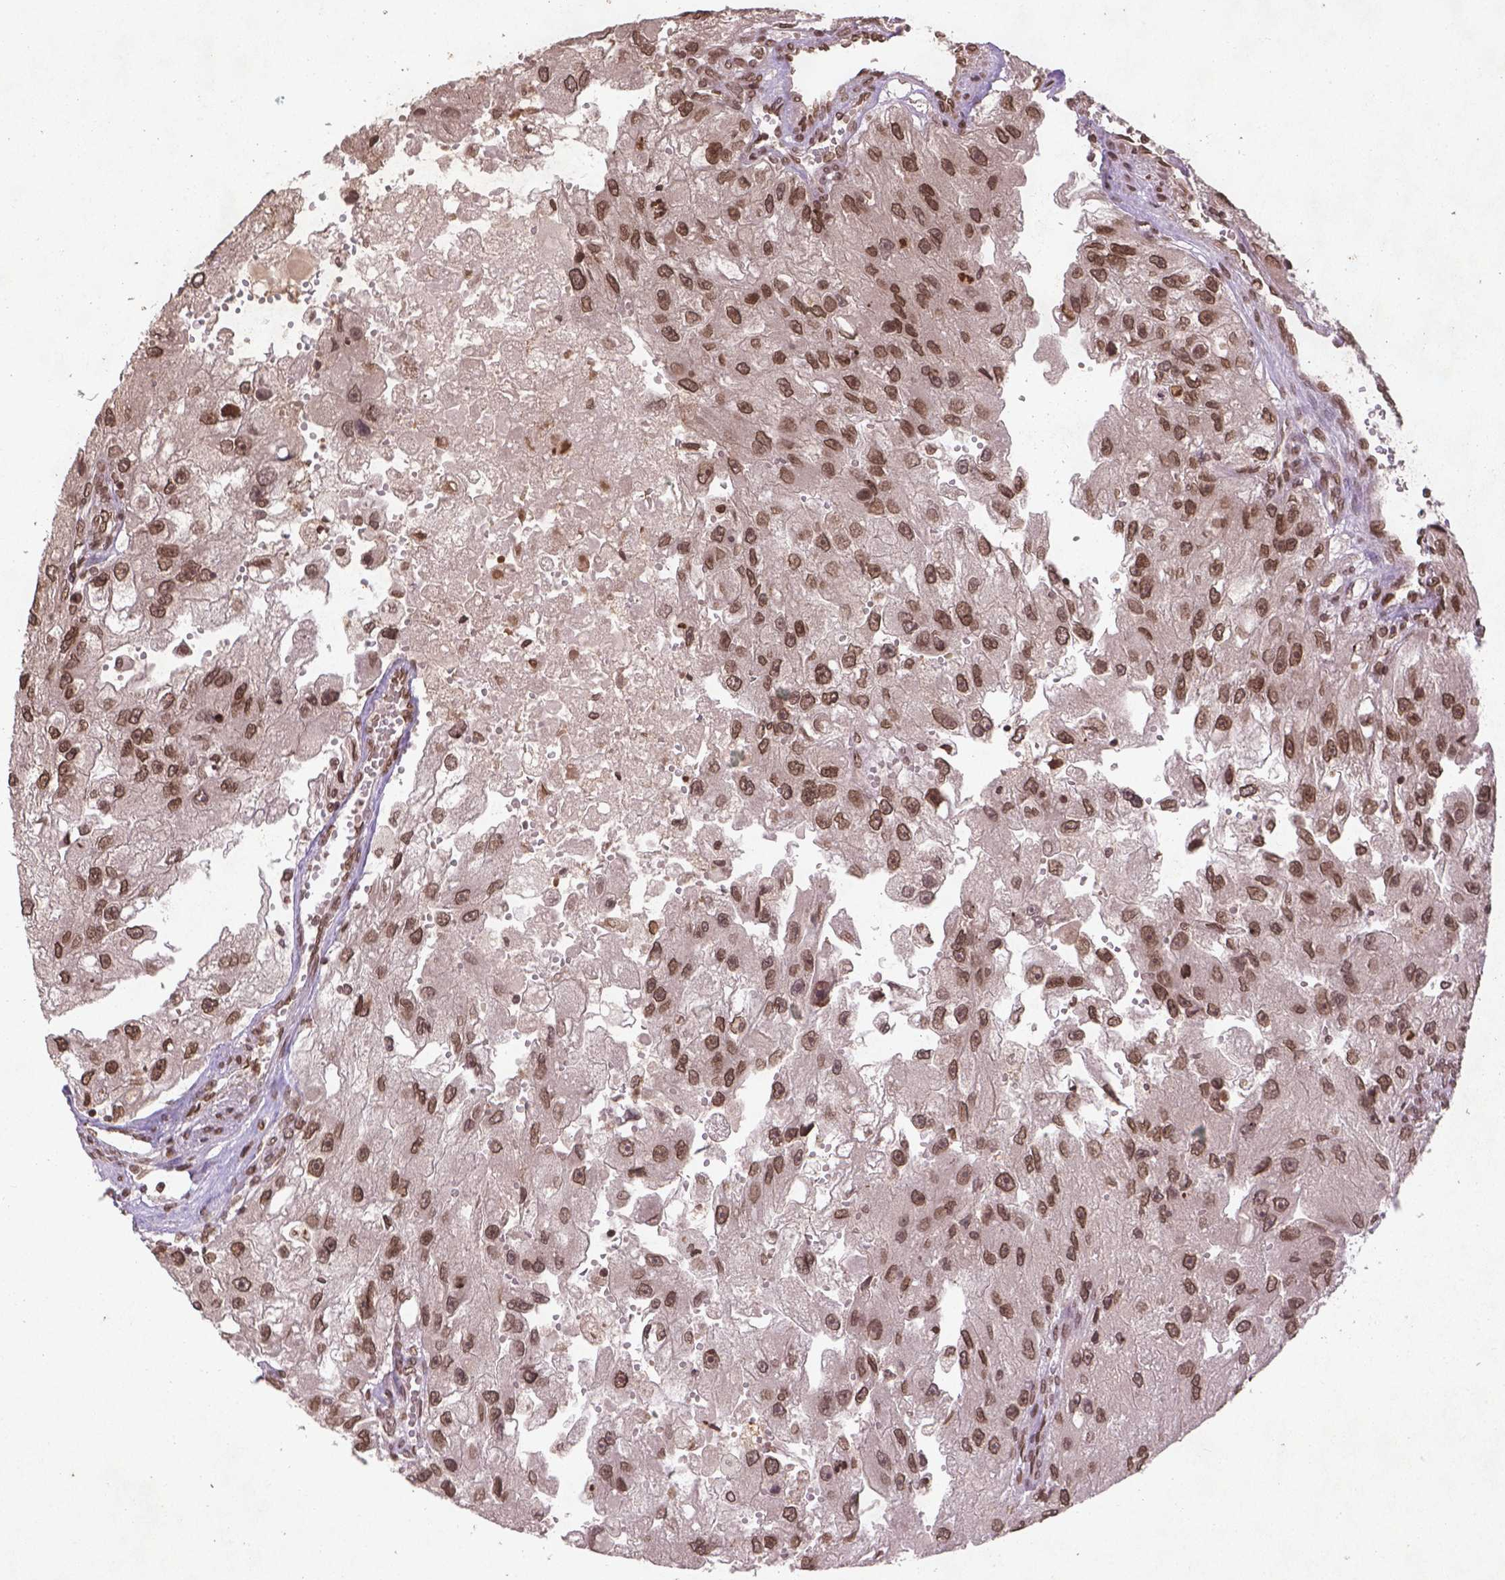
{"staining": {"intensity": "moderate", "quantity": ">75%", "location": "nuclear"}, "tissue": "renal cancer", "cell_type": "Tumor cells", "image_type": "cancer", "snomed": [{"axis": "morphology", "description": "Adenocarcinoma, NOS"}, {"axis": "topography", "description": "Kidney"}], "caption": "This photomicrograph reveals immunohistochemistry (IHC) staining of renal cancer (adenocarcinoma), with medium moderate nuclear staining in approximately >75% of tumor cells.", "gene": "BANF1", "patient": {"sex": "male", "age": 63}}